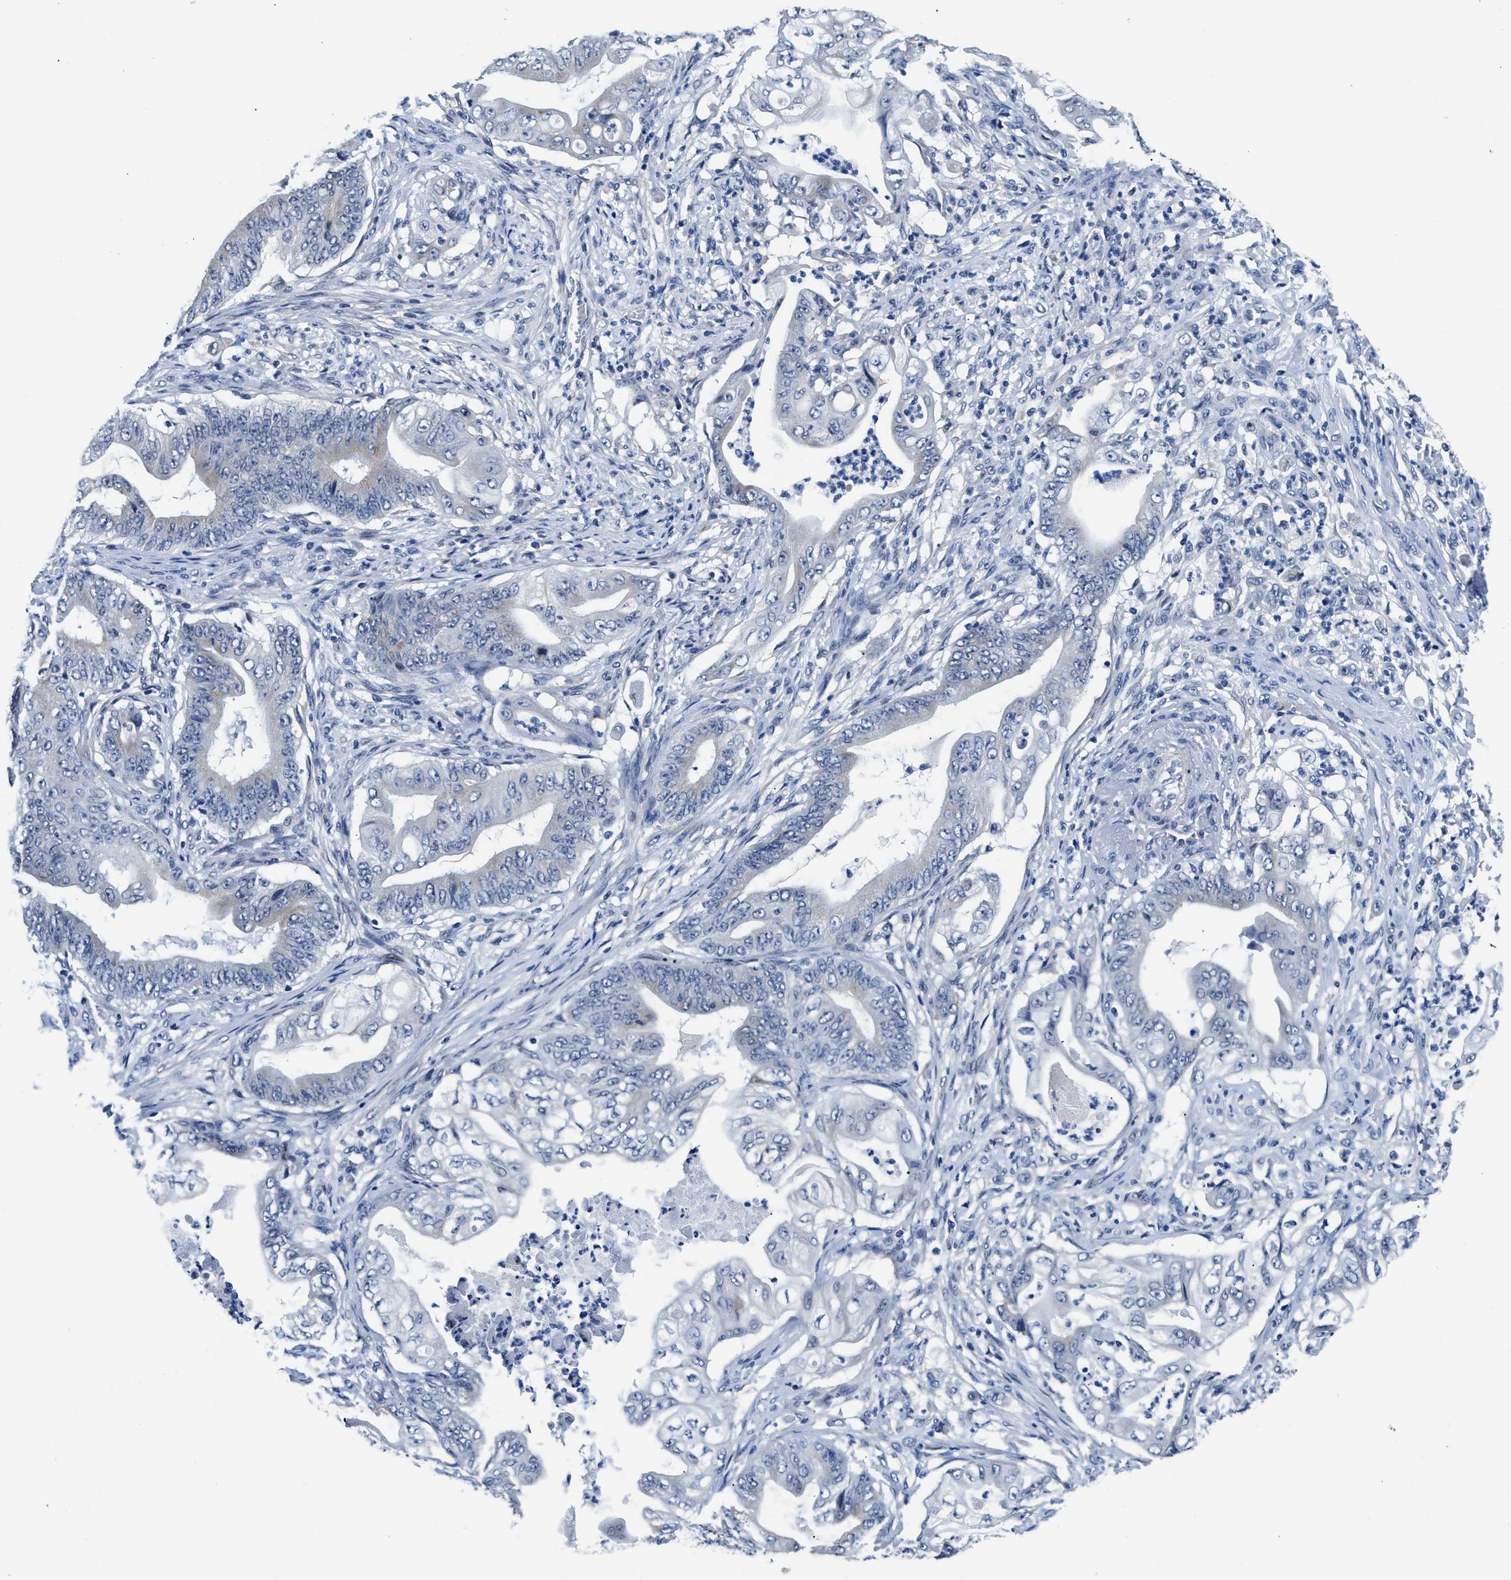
{"staining": {"intensity": "negative", "quantity": "none", "location": "none"}, "tissue": "stomach cancer", "cell_type": "Tumor cells", "image_type": "cancer", "snomed": [{"axis": "morphology", "description": "Adenocarcinoma, NOS"}, {"axis": "topography", "description": "Stomach"}], "caption": "Tumor cells show no significant positivity in stomach adenocarcinoma.", "gene": "MYH3", "patient": {"sex": "female", "age": 73}}